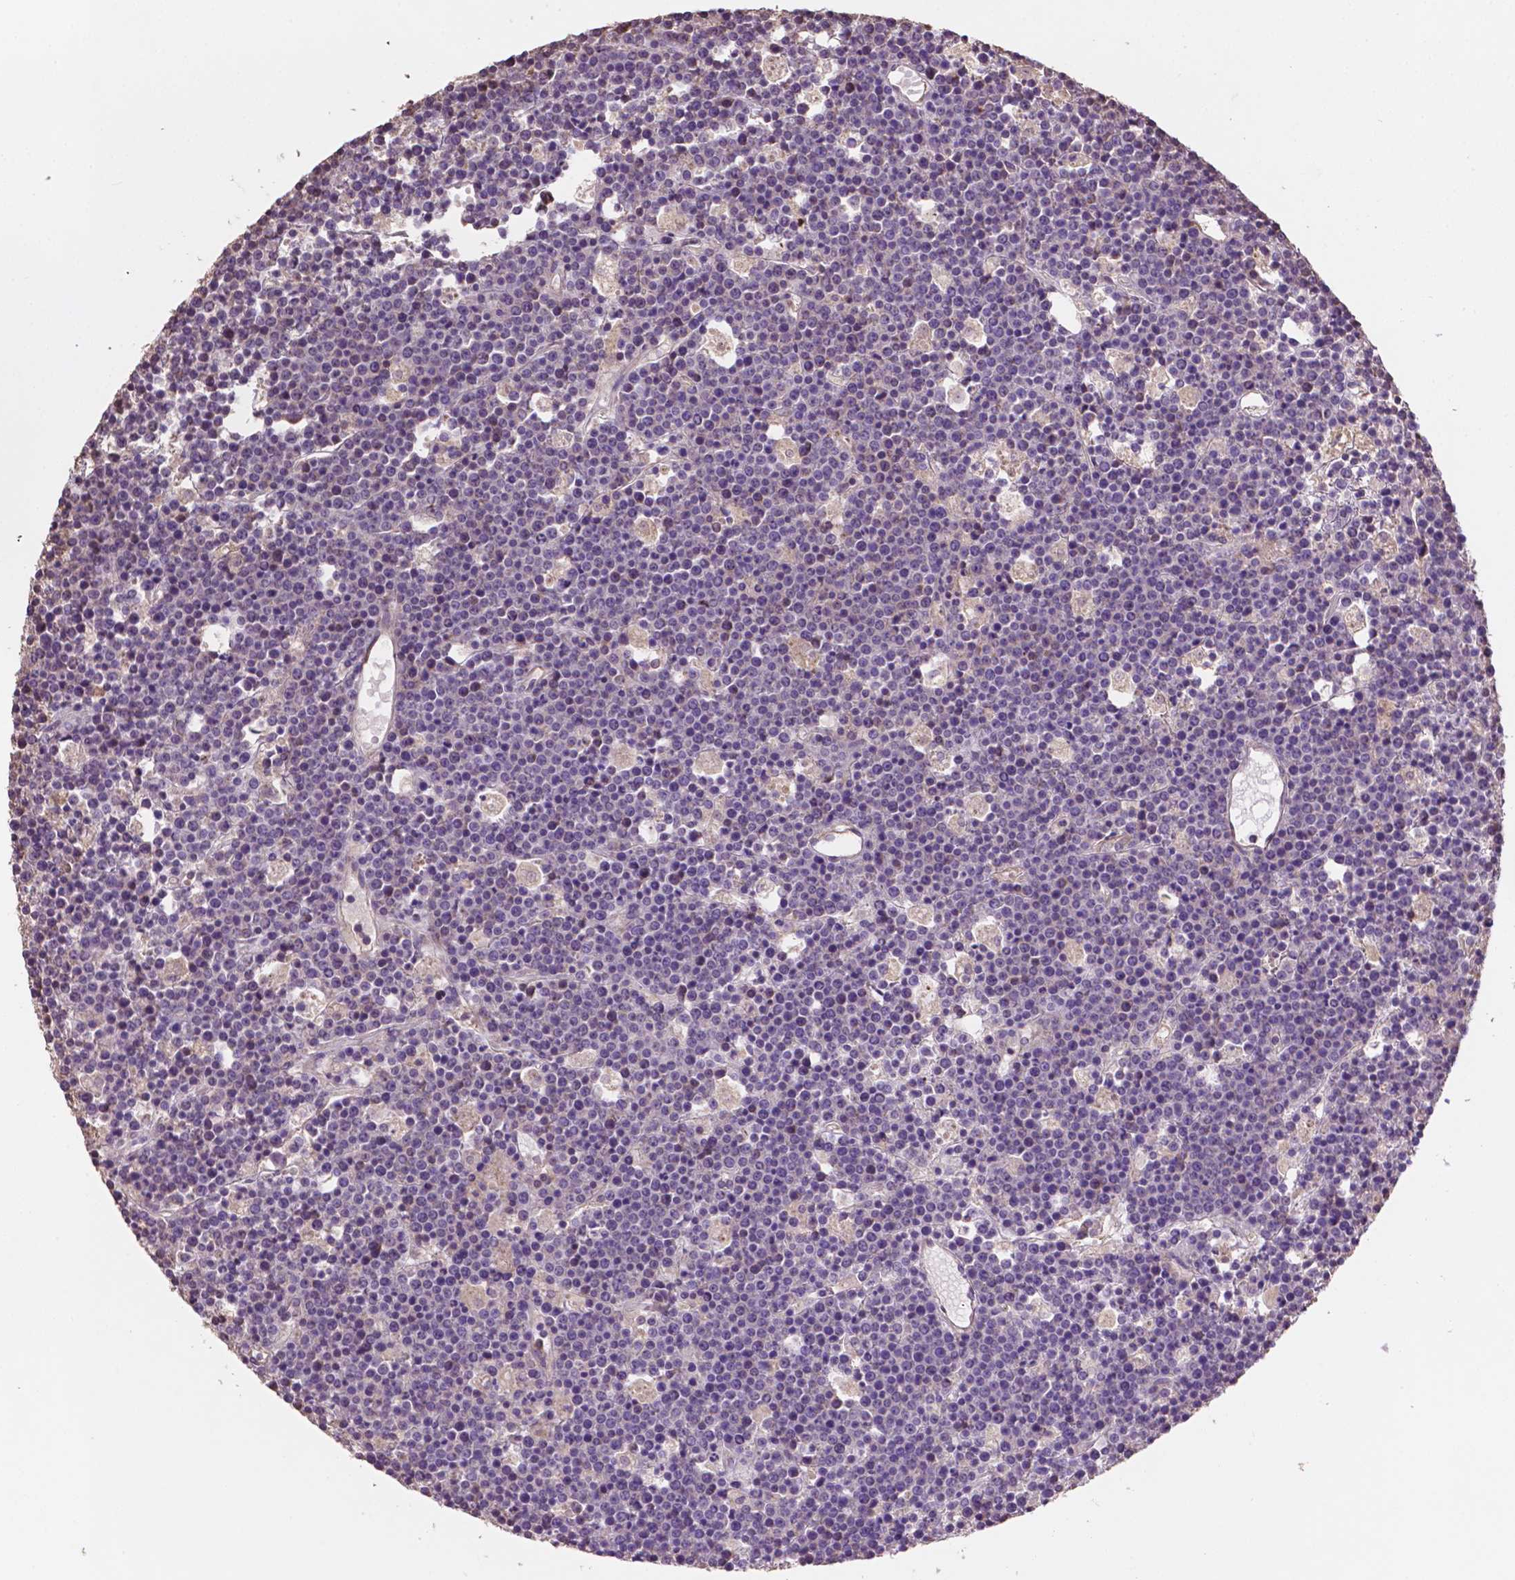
{"staining": {"intensity": "negative", "quantity": "none", "location": "none"}, "tissue": "lymphoma", "cell_type": "Tumor cells", "image_type": "cancer", "snomed": [{"axis": "morphology", "description": "Malignant lymphoma, non-Hodgkin's type, High grade"}, {"axis": "topography", "description": "Ovary"}], "caption": "Tumor cells show no significant protein positivity in malignant lymphoma, non-Hodgkin's type (high-grade).", "gene": "LRR1", "patient": {"sex": "female", "age": 56}}